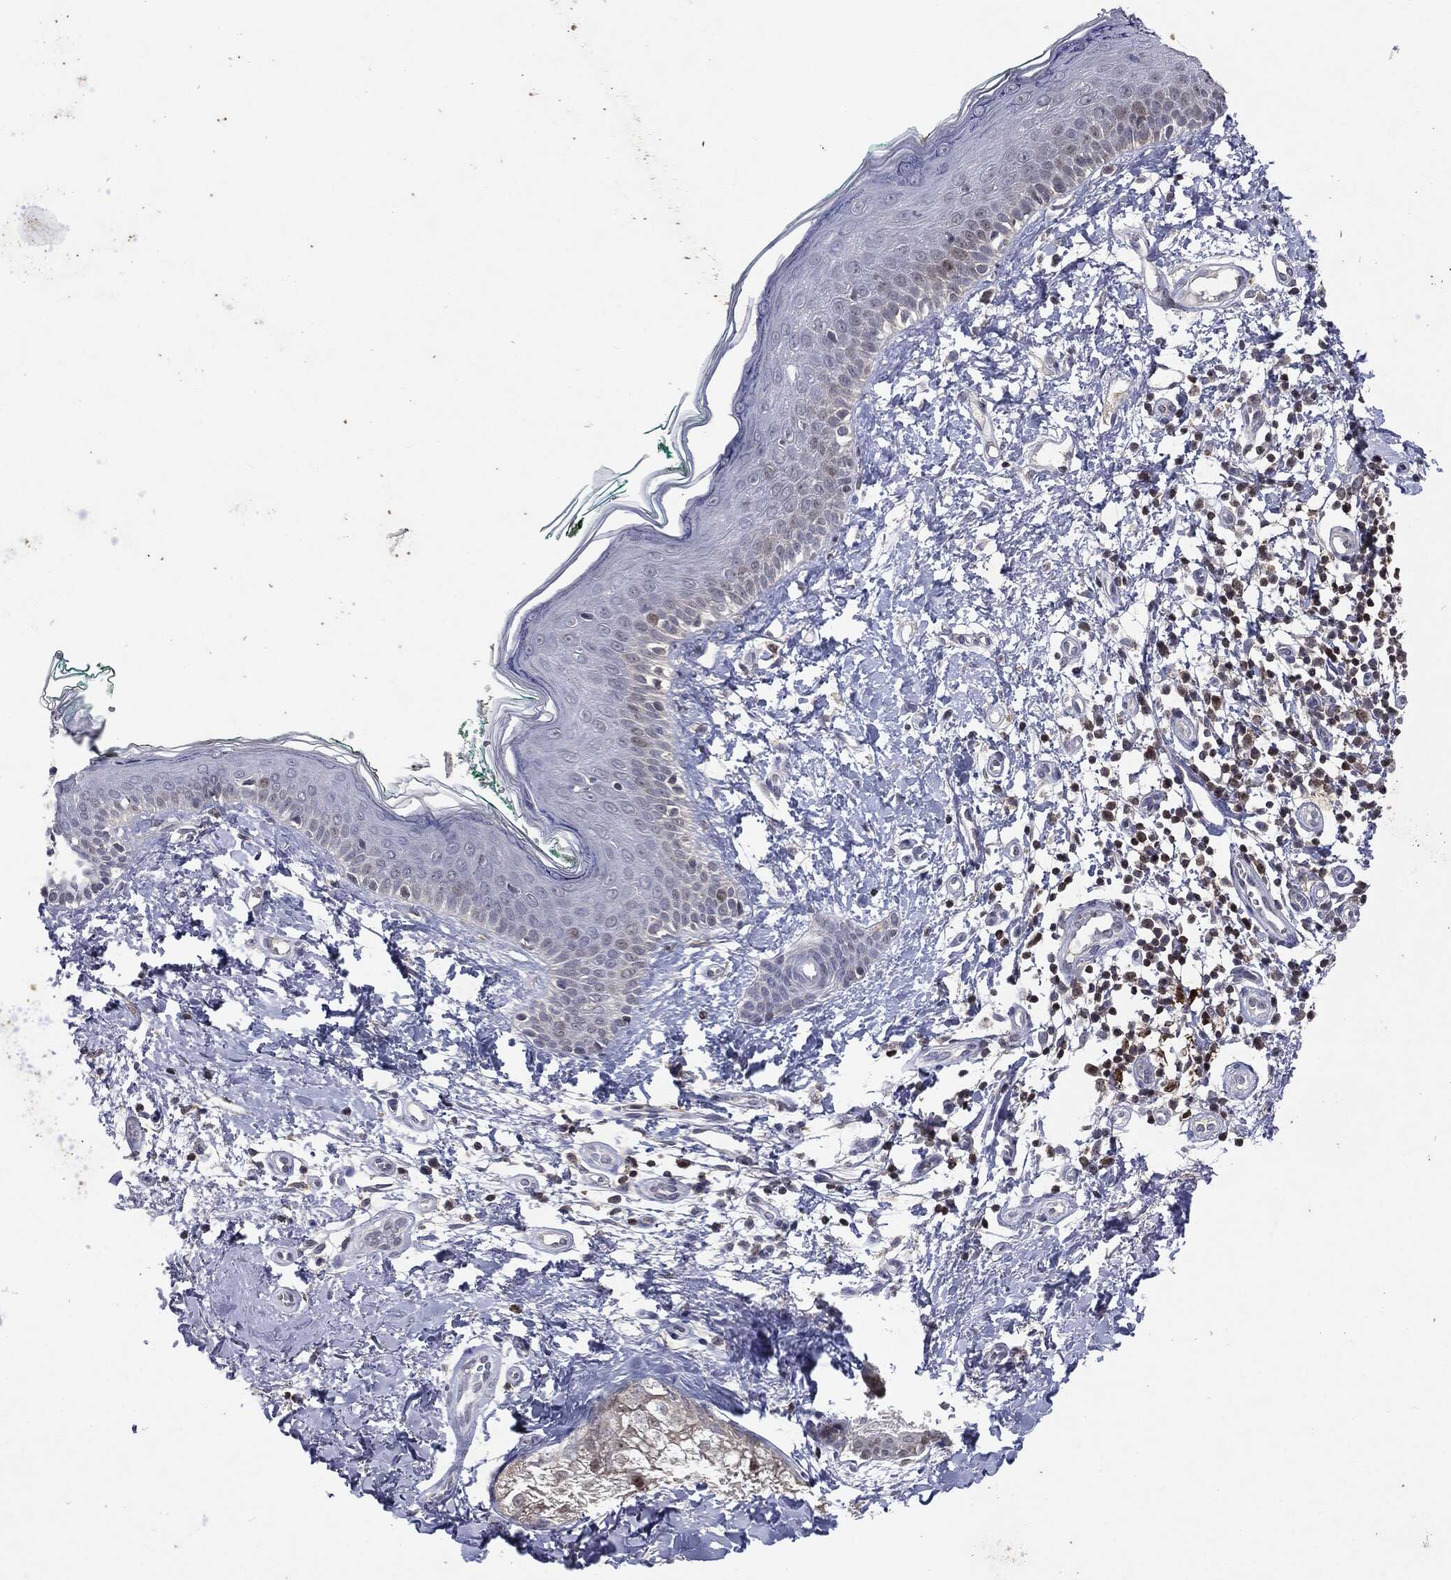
{"staining": {"intensity": "negative", "quantity": "none", "location": "none"}, "tissue": "skin", "cell_type": "Fibroblasts", "image_type": "normal", "snomed": [{"axis": "morphology", "description": "Normal tissue, NOS"}, {"axis": "morphology", "description": "Basal cell carcinoma"}, {"axis": "topography", "description": "Skin"}], "caption": "The immunohistochemistry micrograph has no significant expression in fibroblasts of skin. Brightfield microscopy of immunohistochemistry stained with DAB (3,3'-diaminobenzidine) (brown) and hematoxylin (blue), captured at high magnification.", "gene": "KIF2C", "patient": {"sex": "male", "age": 33}}